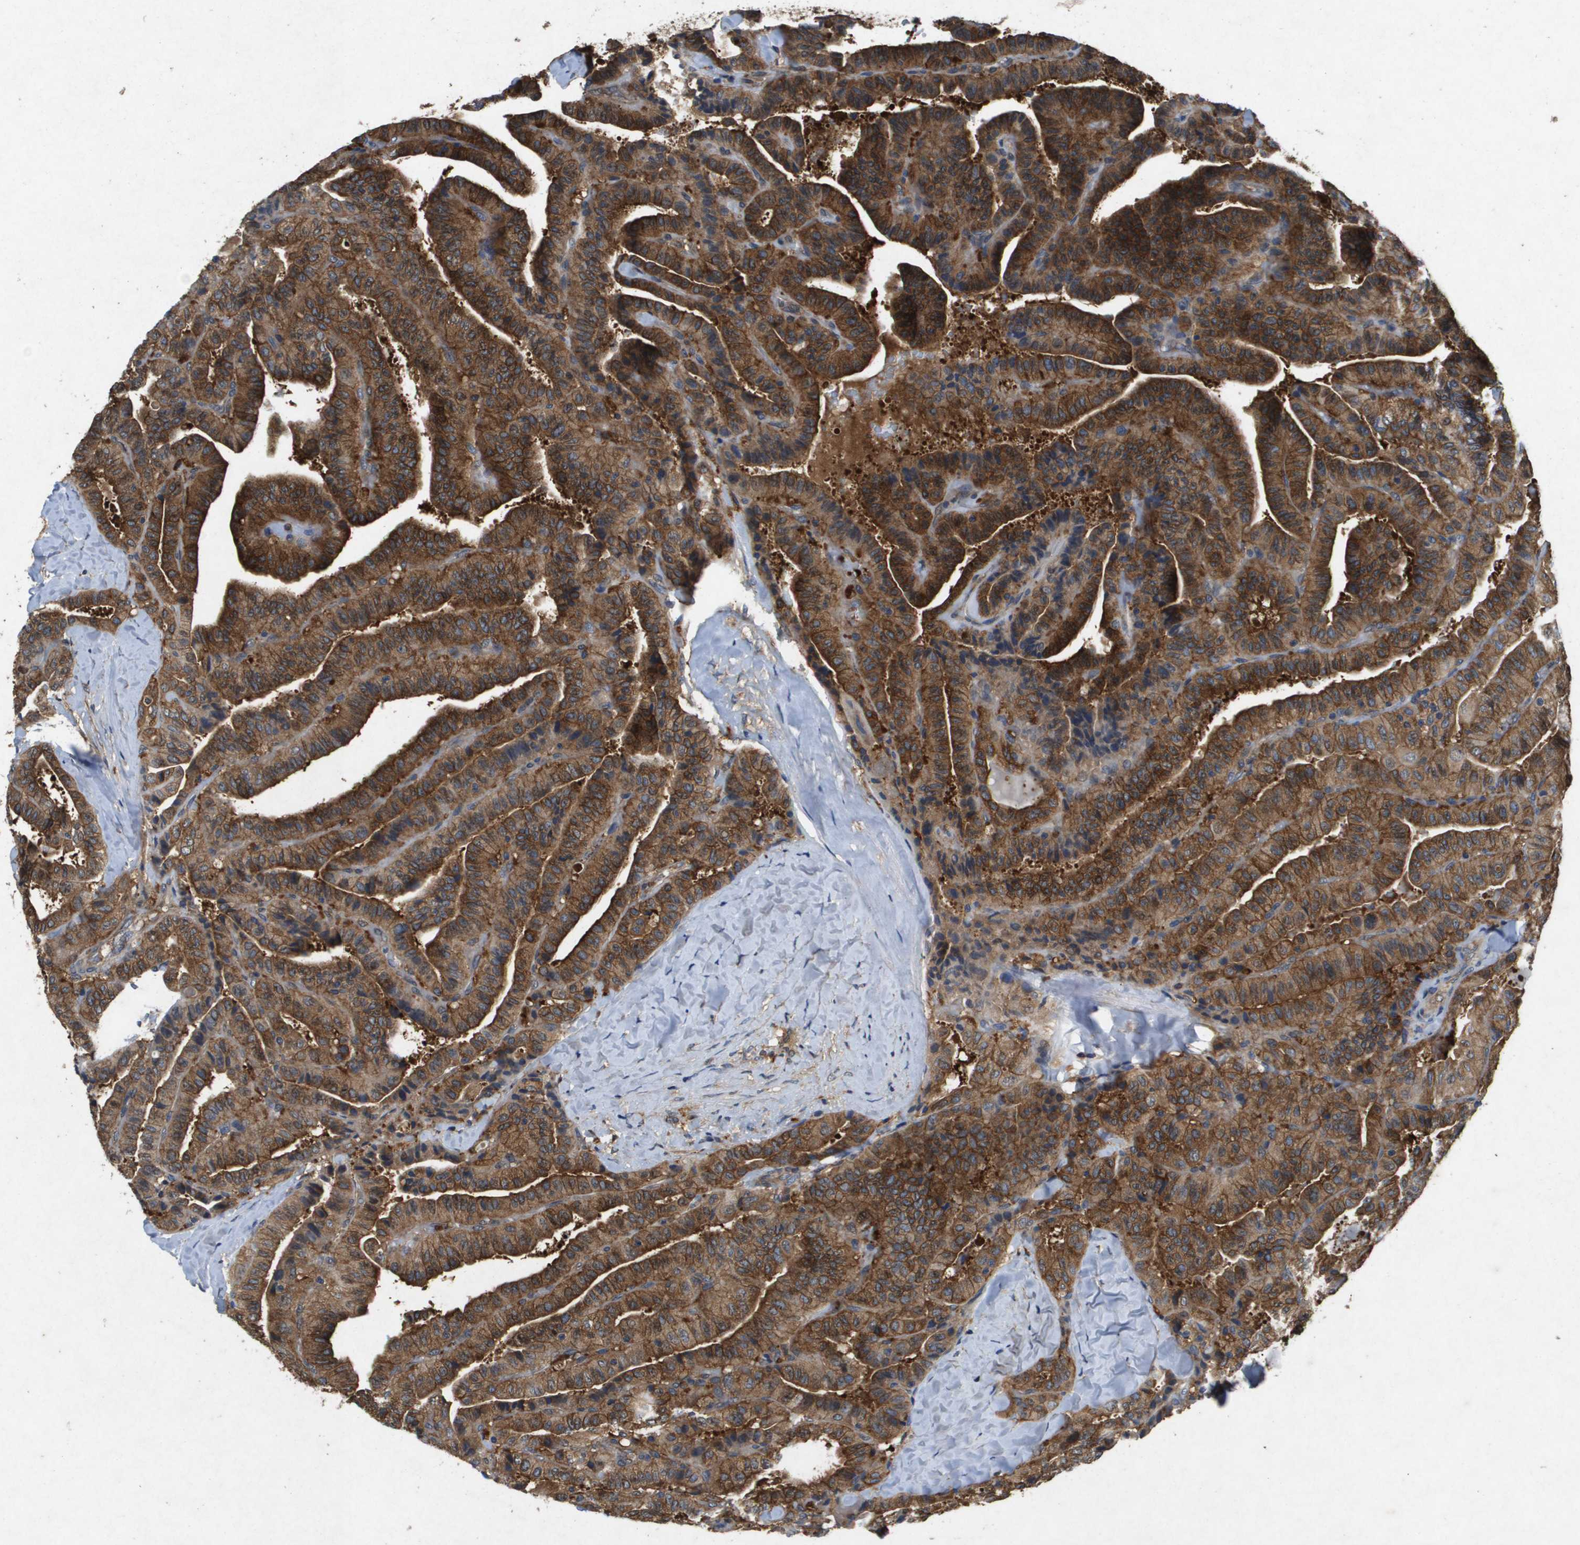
{"staining": {"intensity": "strong", "quantity": ">75%", "location": "cytoplasmic/membranous"}, "tissue": "thyroid cancer", "cell_type": "Tumor cells", "image_type": "cancer", "snomed": [{"axis": "morphology", "description": "Papillary adenocarcinoma, NOS"}, {"axis": "topography", "description": "Thyroid gland"}], "caption": "Human thyroid cancer stained with a brown dye reveals strong cytoplasmic/membranous positive expression in about >75% of tumor cells.", "gene": "PTPRT", "patient": {"sex": "male", "age": 77}}